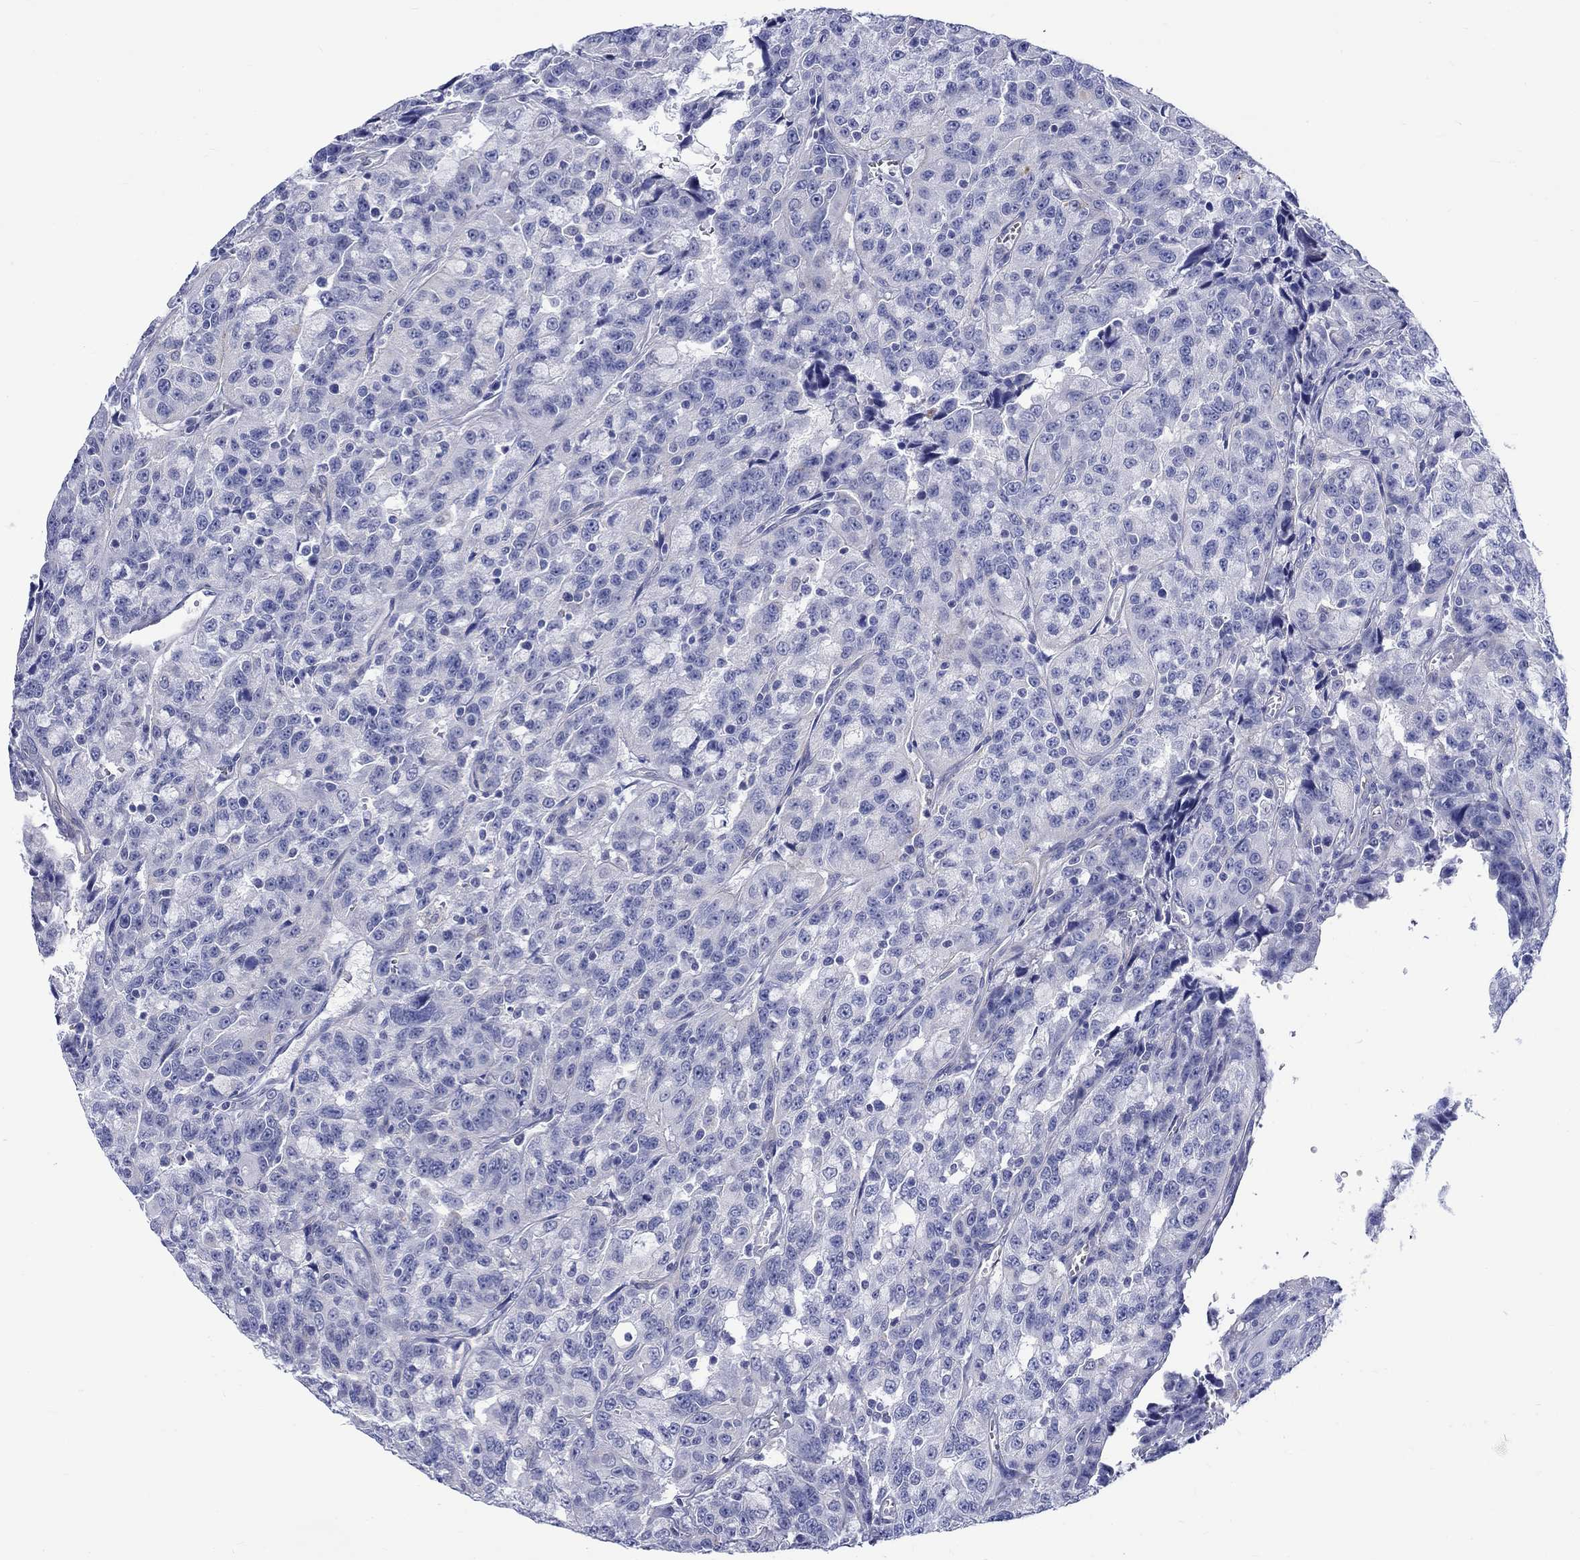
{"staining": {"intensity": "negative", "quantity": "none", "location": "none"}, "tissue": "urothelial cancer", "cell_type": "Tumor cells", "image_type": "cancer", "snomed": [{"axis": "morphology", "description": "Urothelial carcinoma, NOS"}, {"axis": "morphology", "description": "Urothelial carcinoma, High grade"}, {"axis": "topography", "description": "Urinary bladder"}], "caption": "Tumor cells are negative for brown protein staining in transitional cell carcinoma.", "gene": "SH2D7", "patient": {"sex": "female", "age": 73}}